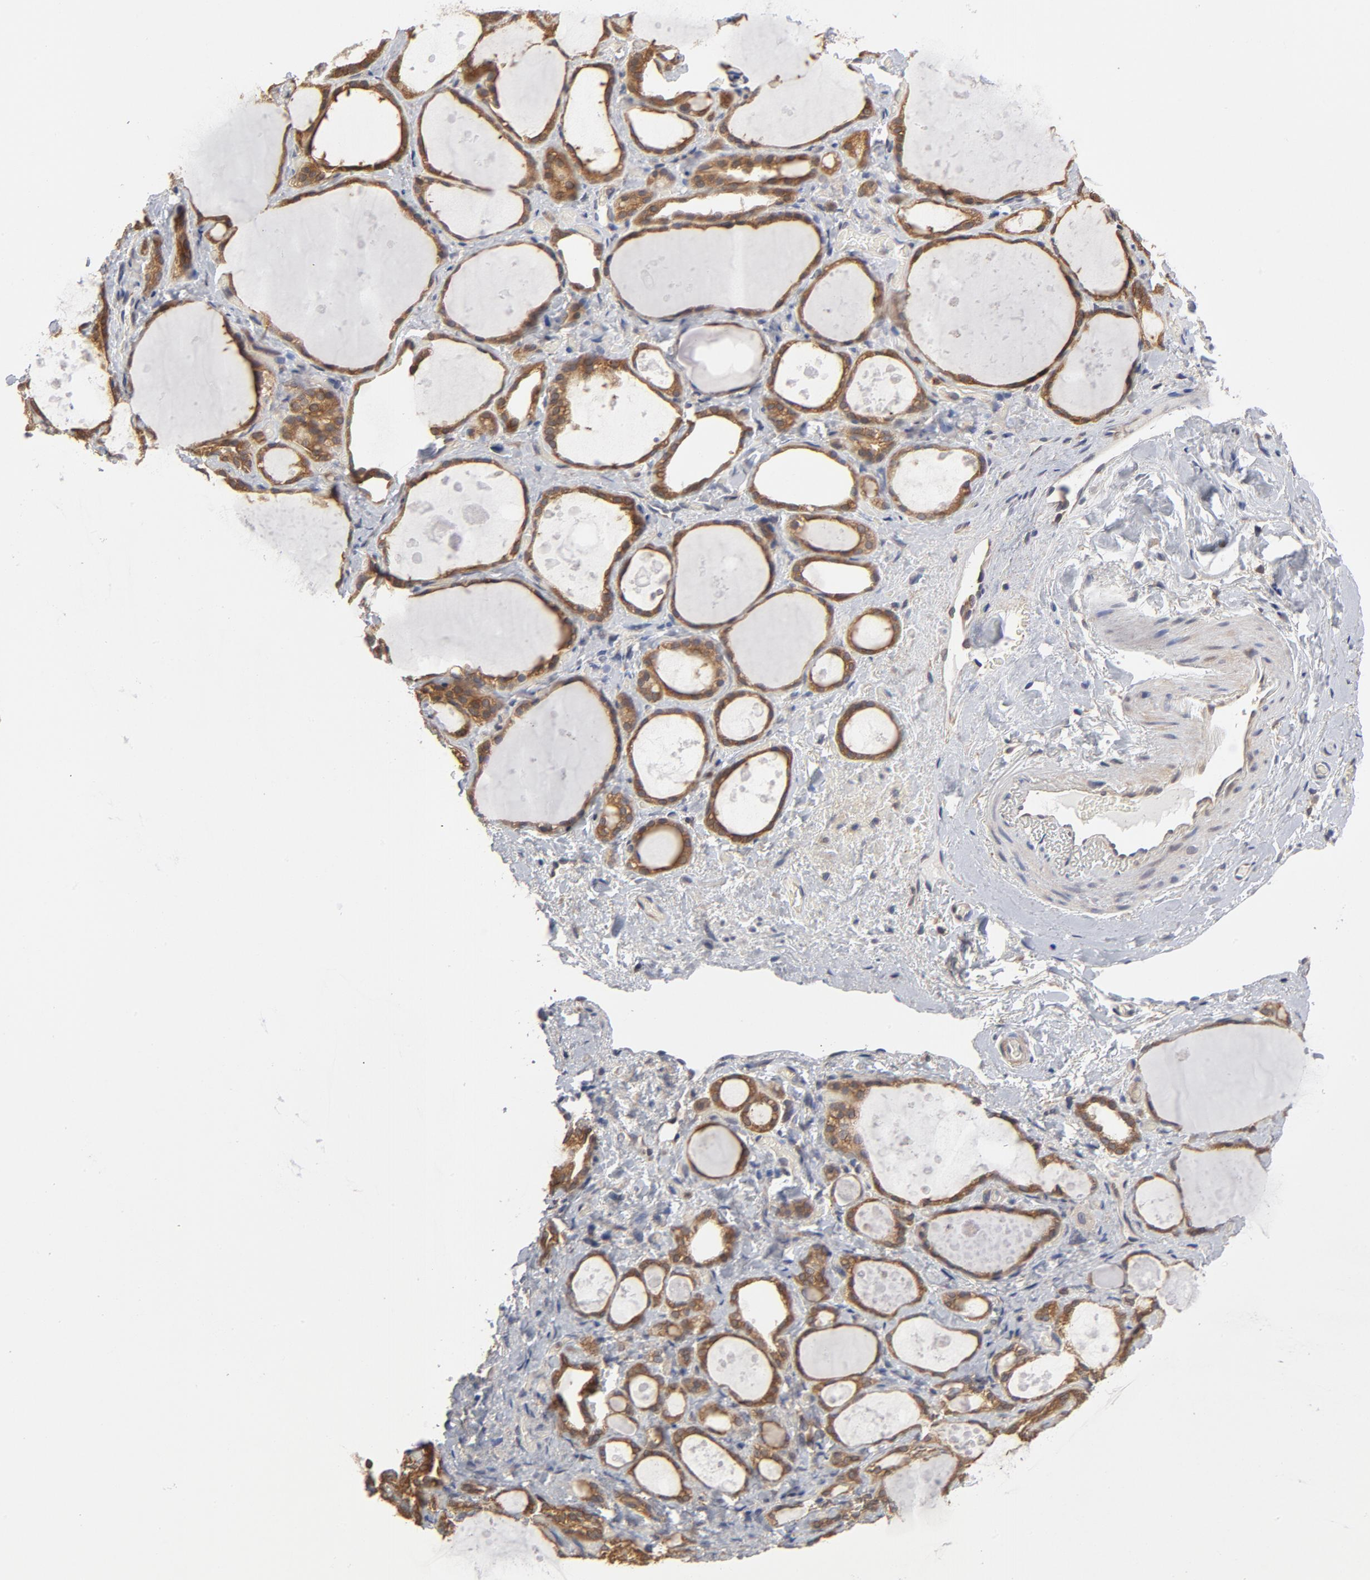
{"staining": {"intensity": "moderate", "quantity": ">75%", "location": "cytoplasmic/membranous"}, "tissue": "thyroid gland", "cell_type": "Glandular cells", "image_type": "normal", "snomed": [{"axis": "morphology", "description": "Normal tissue, NOS"}, {"axis": "topography", "description": "Thyroid gland"}], "caption": "Glandular cells display medium levels of moderate cytoplasmic/membranous expression in about >75% of cells in normal human thyroid gland. (brown staining indicates protein expression, while blue staining denotes nuclei).", "gene": "ASMTL", "patient": {"sex": "female", "age": 75}}